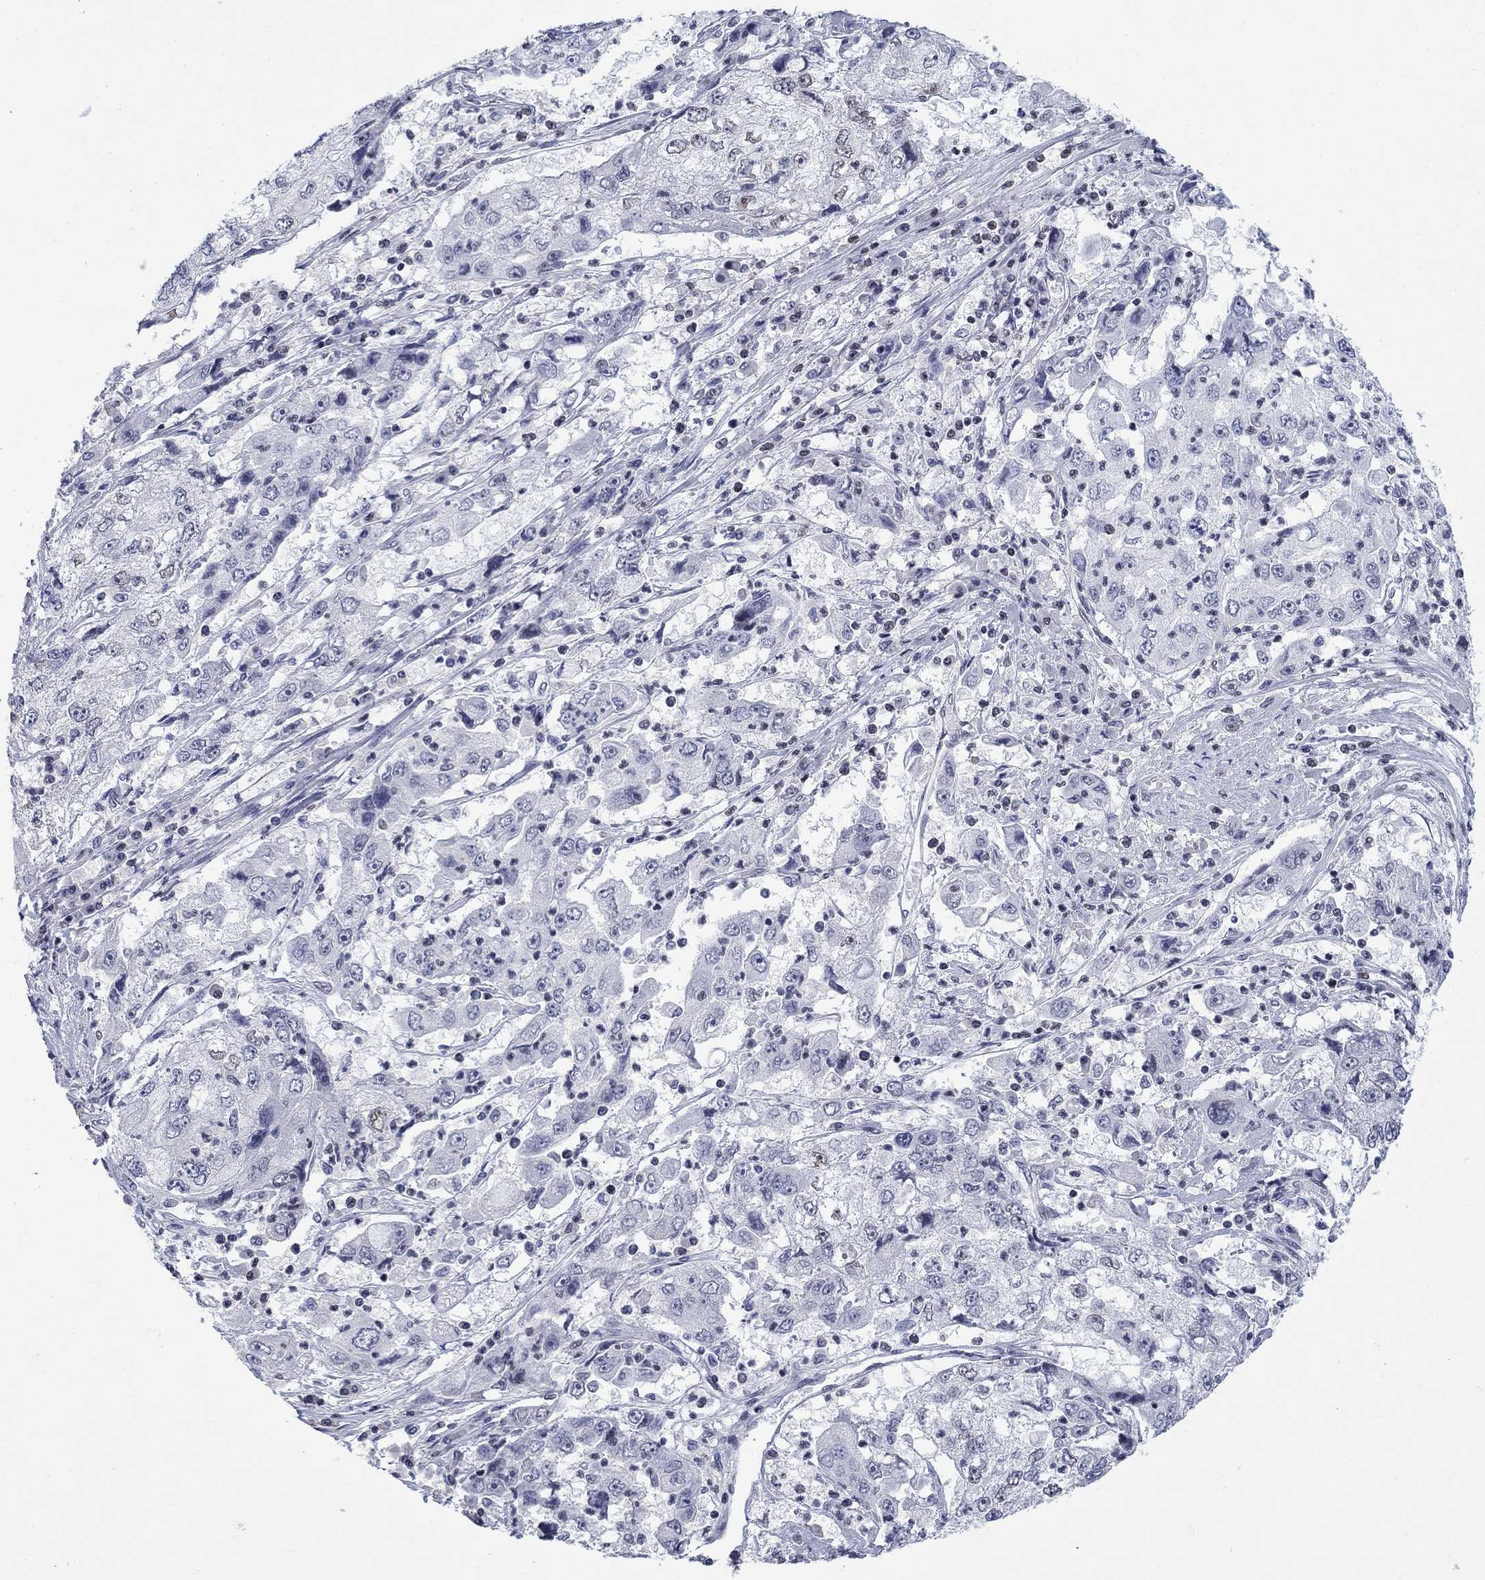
{"staining": {"intensity": "weak", "quantity": "<25%", "location": "nuclear"}, "tissue": "cervical cancer", "cell_type": "Tumor cells", "image_type": "cancer", "snomed": [{"axis": "morphology", "description": "Squamous cell carcinoma, NOS"}, {"axis": "topography", "description": "Cervix"}], "caption": "High magnification brightfield microscopy of cervical cancer (squamous cell carcinoma) stained with DAB (3,3'-diaminobenzidine) (brown) and counterstained with hematoxylin (blue): tumor cells show no significant expression. The staining is performed using DAB brown chromogen with nuclei counter-stained in using hematoxylin.", "gene": "NPAS3", "patient": {"sex": "female", "age": 36}}